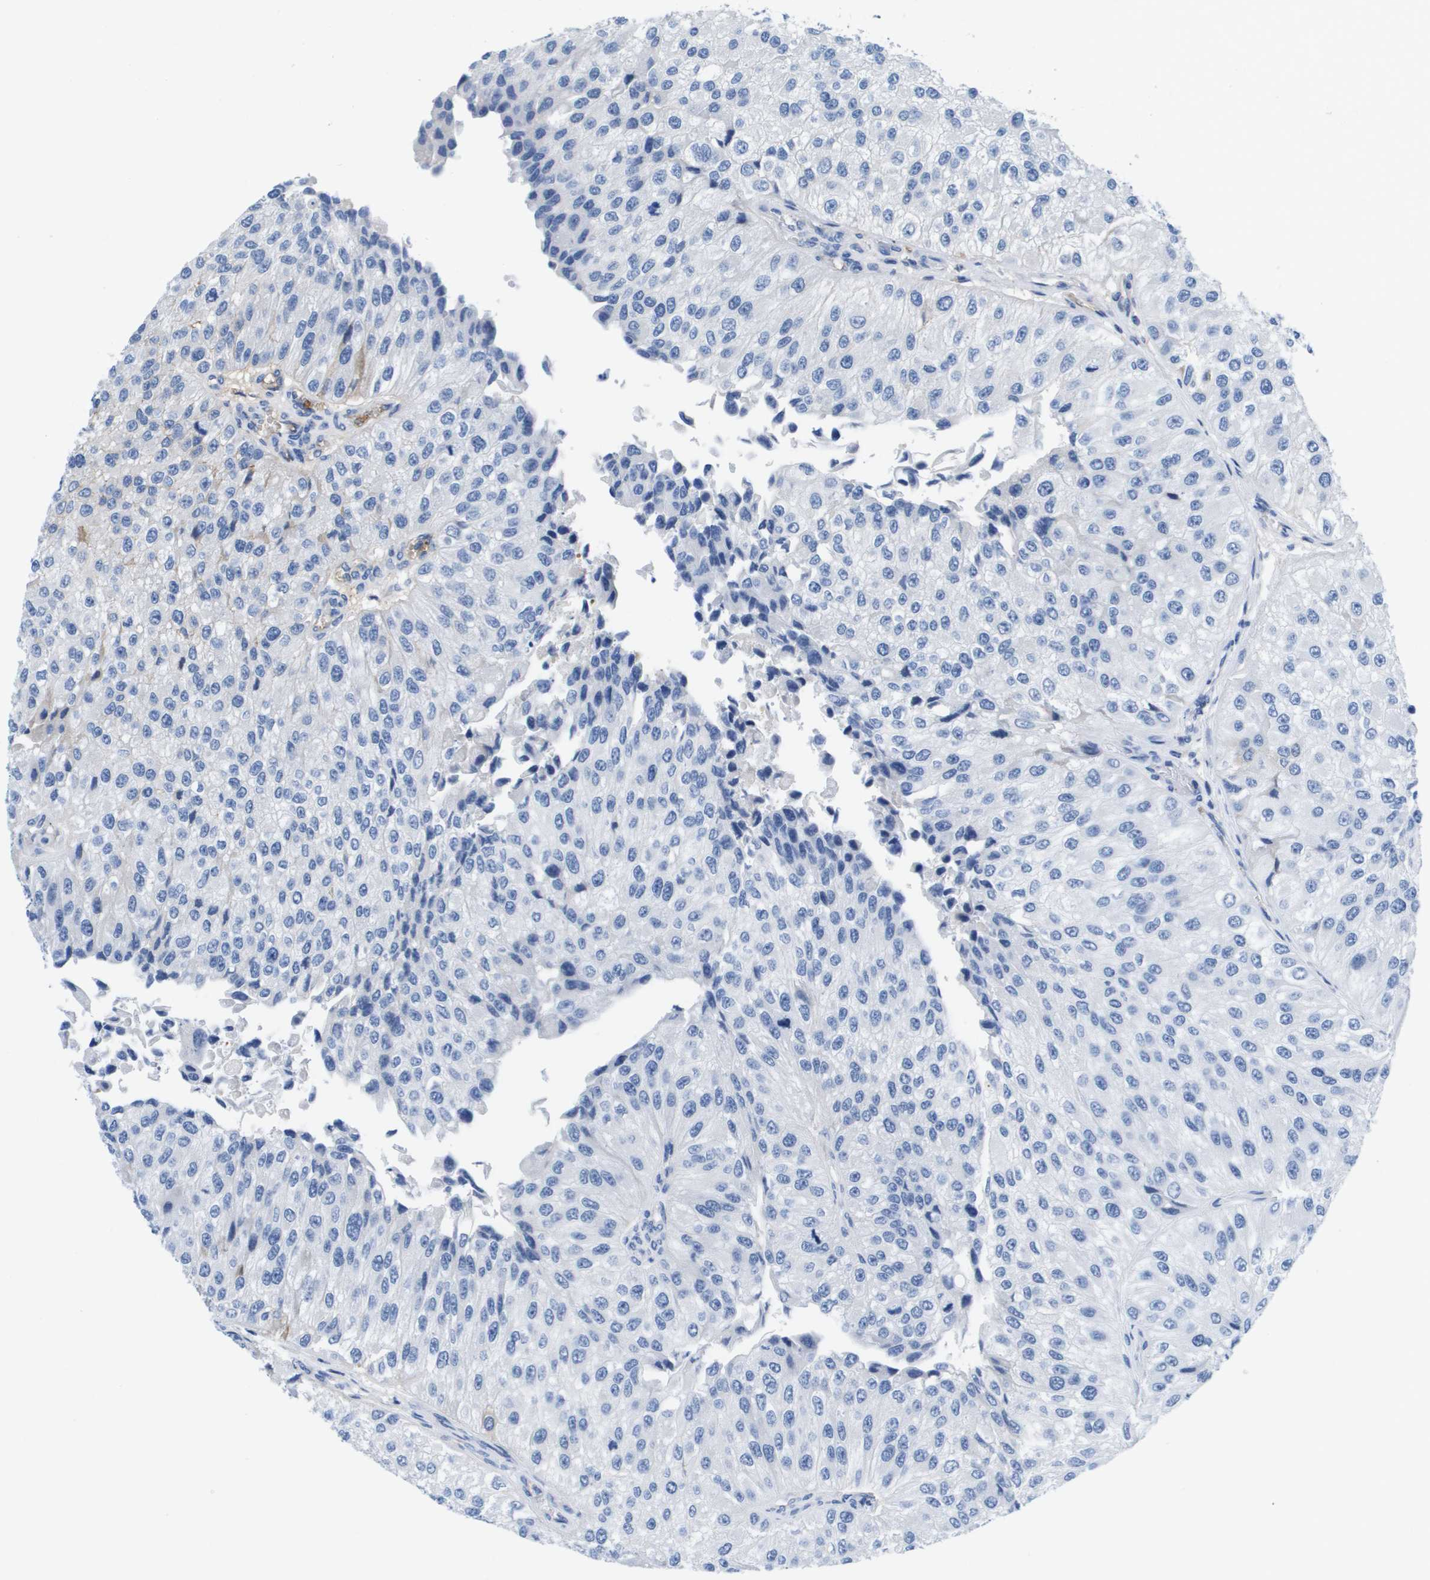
{"staining": {"intensity": "negative", "quantity": "none", "location": "none"}, "tissue": "urothelial cancer", "cell_type": "Tumor cells", "image_type": "cancer", "snomed": [{"axis": "morphology", "description": "Urothelial carcinoma, High grade"}, {"axis": "topography", "description": "Kidney"}, {"axis": "topography", "description": "Urinary bladder"}], "caption": "Immunohistochemistry (IHC) micrograph of neoplastic tissue: human urothelial cancer stained with DAB shows no significant protein positivity in tumor cells. Brightfield microscopy of IHC stained with DAB (3,3'-diaminobenzidine) (brown) and hematoxylin (blue), captured at high magnification.", "gene": "APOA1", "patient": {"sex": "male", "age": 77}}